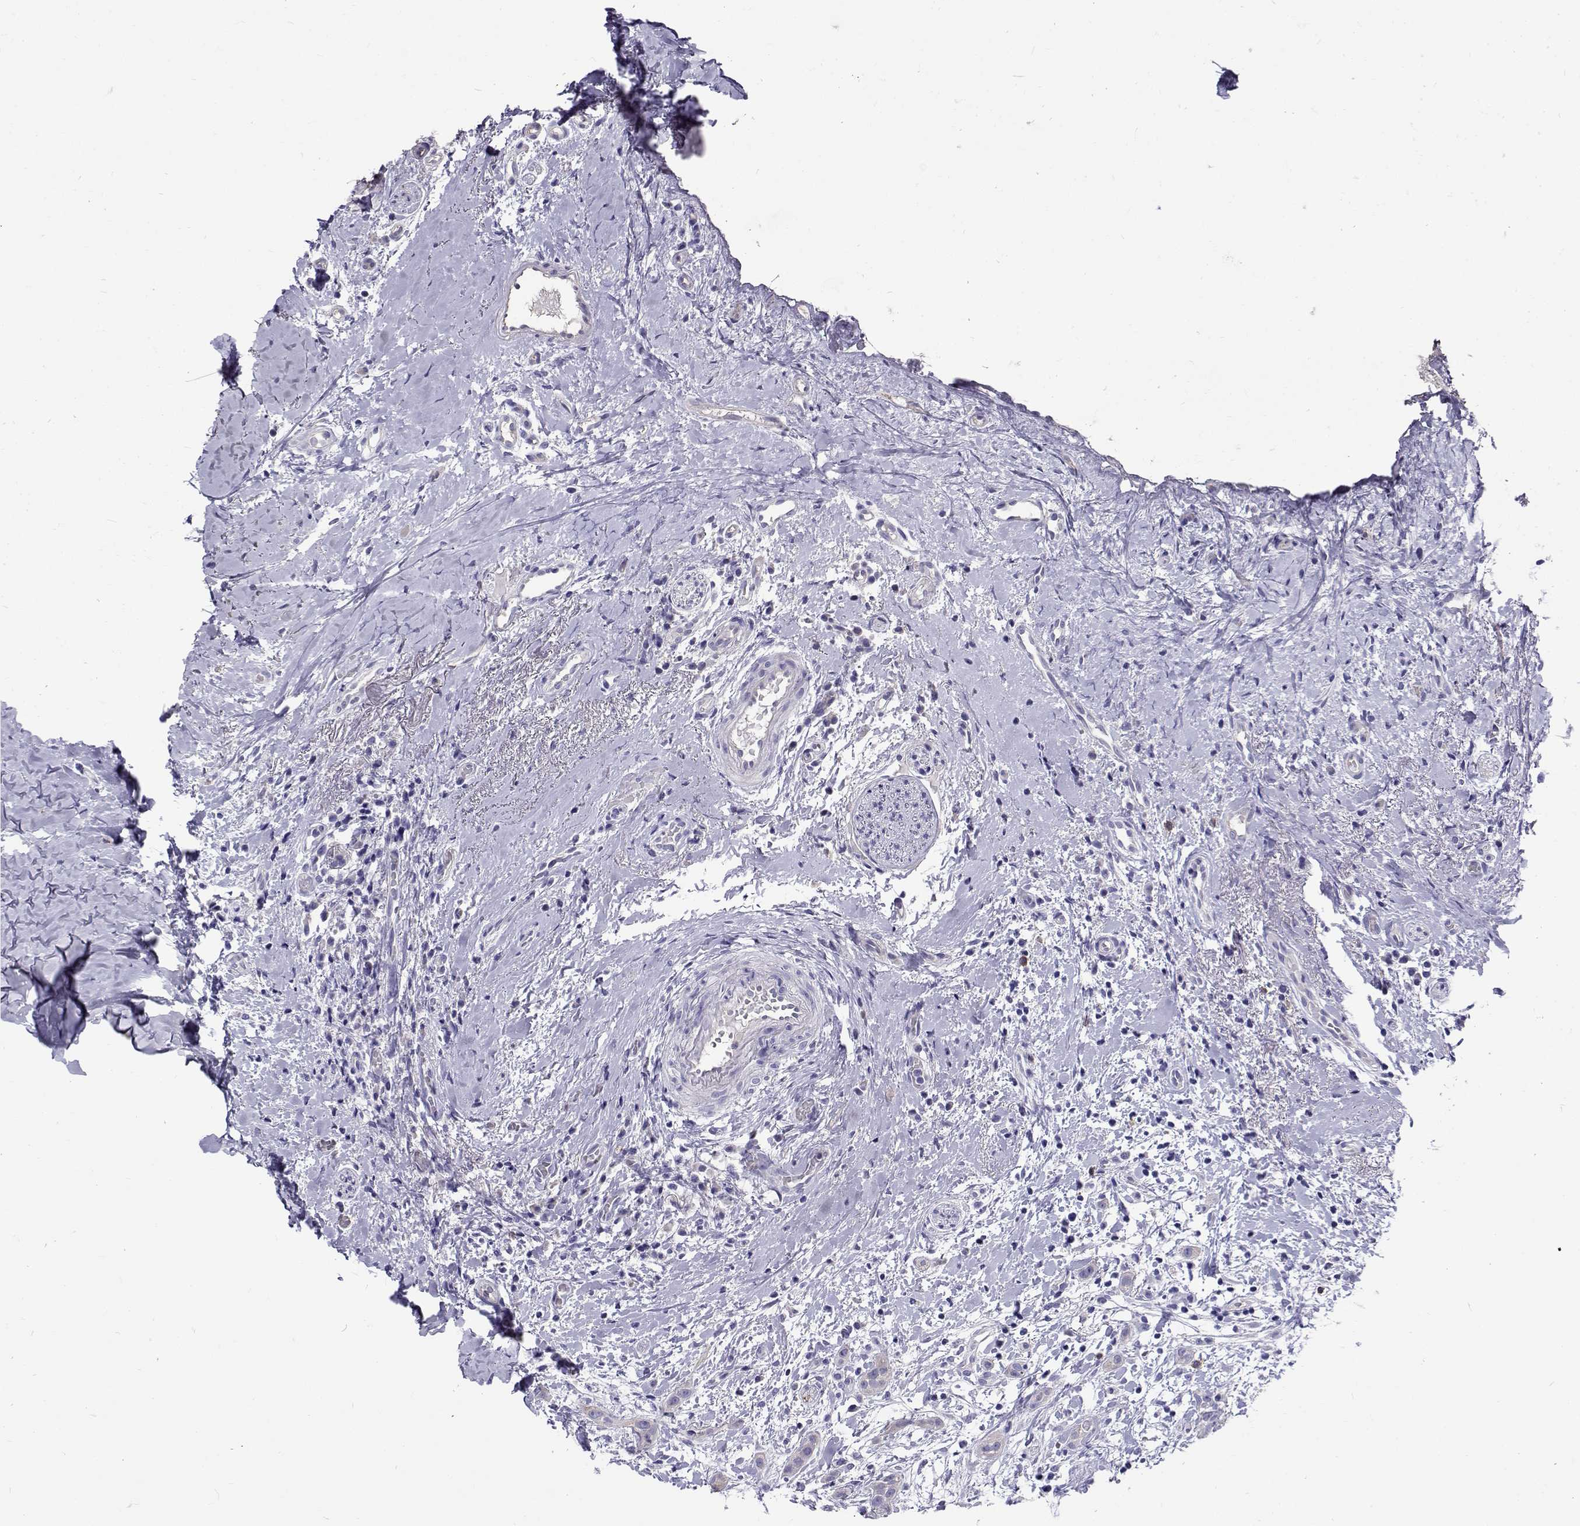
{"staining": {"intensity": "negative", "quantity": "none", "location": "none"}, "tissue": "head and neck cancer", "cell_type": "Tumor cells", "image_type": "cancer", "snomed": [{"axis": "morphology", "description": "Normal tissue, NOS"}, {"axis": "morphology", "description": "Squamous cell carcinoma, NOS"}, {"axis": "topography", "description": "Oral tissue"}, {"axis": "topography", "description": "Salivary gland"}, {"axis": "topography", "description": "Head-Neck"}], "caption": "Immunohistochemical staining of head and neck squamous cell carcinoma displays no significant positivity in tumor cells.", "gene": "IGSF1", "patient": {"sex": "female", "age": 62}}